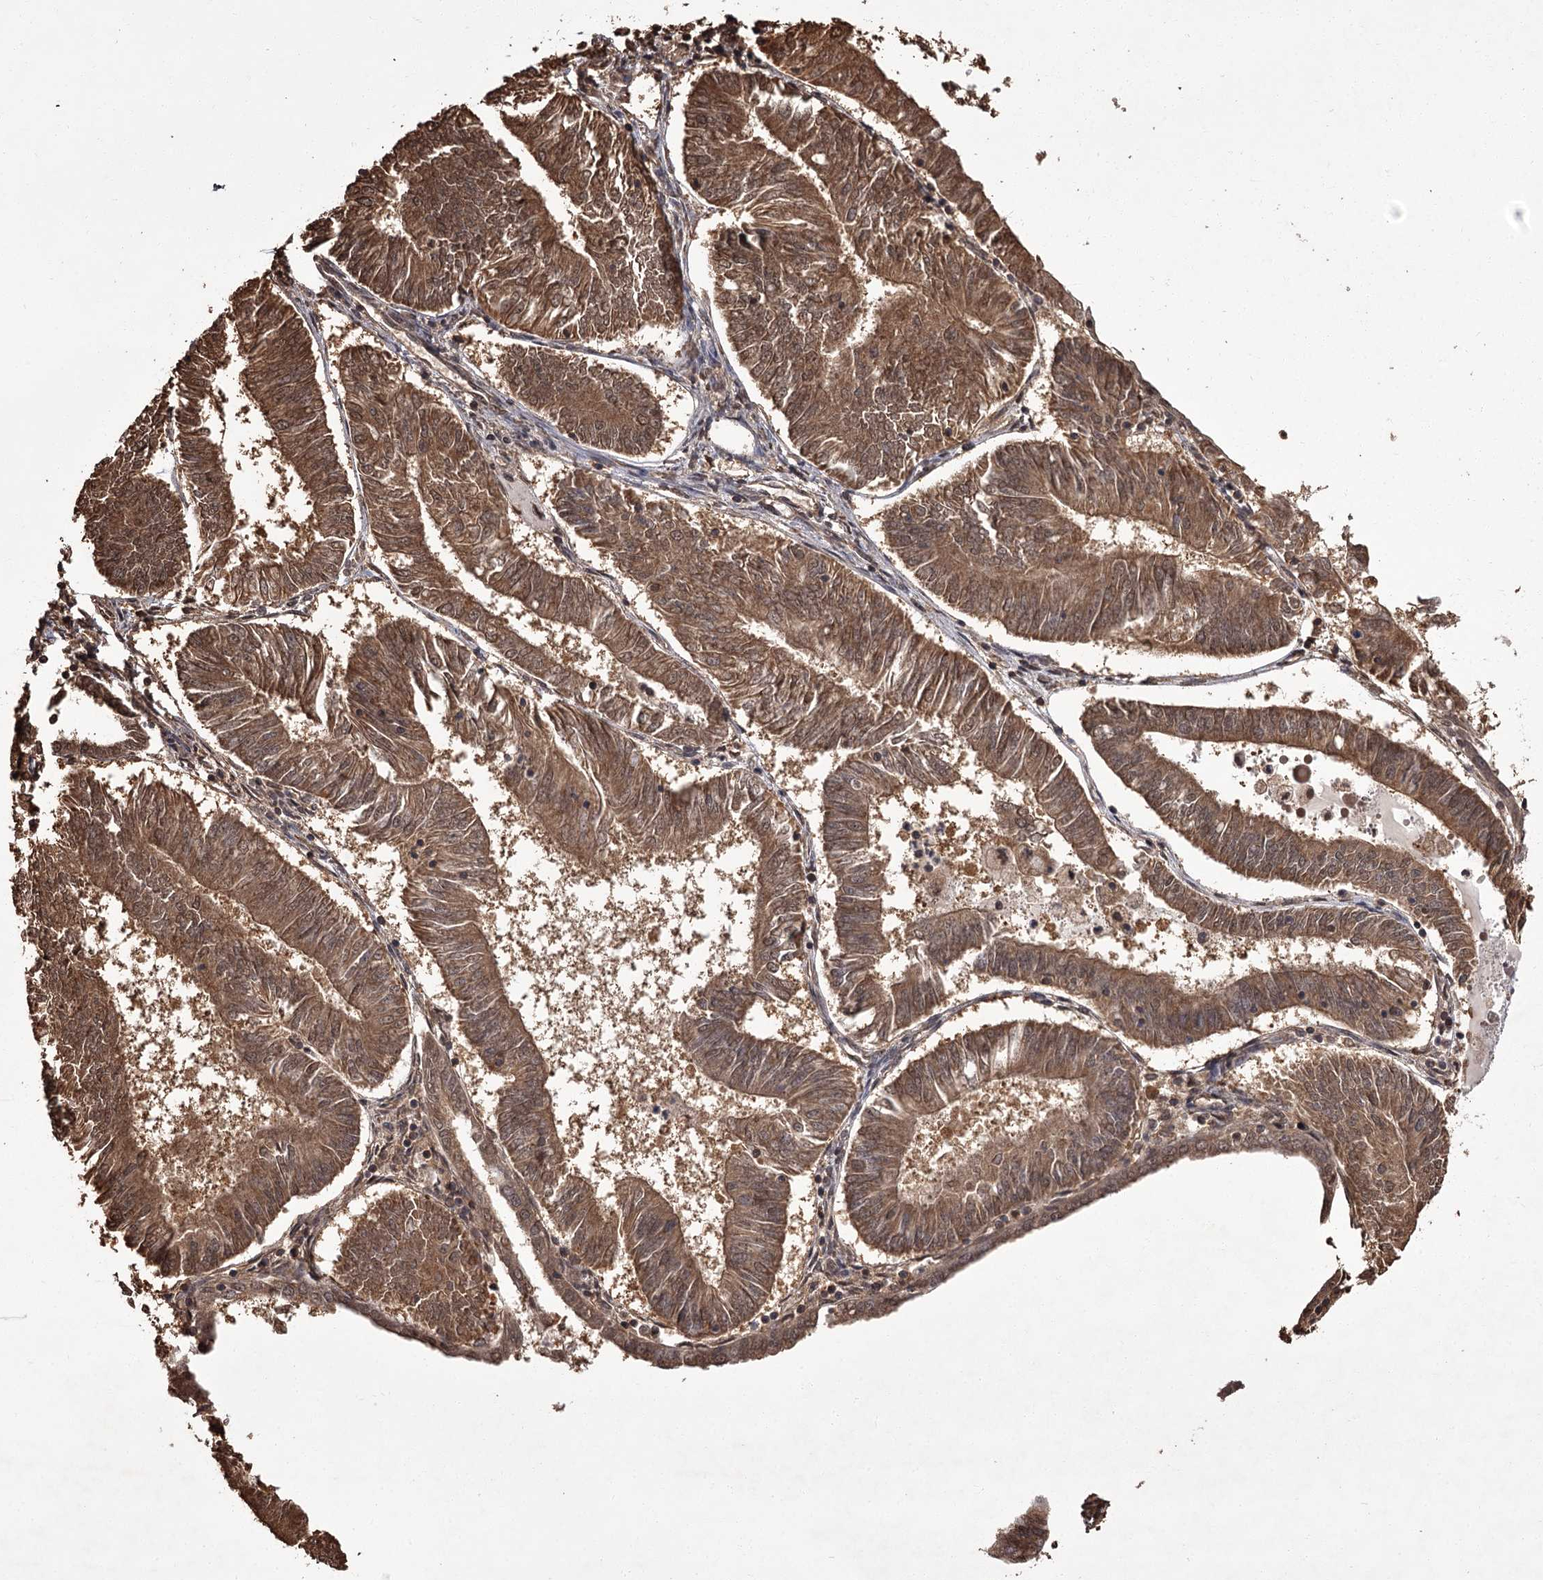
{"staining": {"intensity": "moderate", "quantity": ">75%", "location": "cytoplasmic/membranous"}, "tissue": "endometrial cancer", "cell_type": "Tumor cells", "image_type": "cancer", "snomed": [{"axis": "morphology", "description": "Adenocarcinoma, NOS"}, {"axis": "topography", "description": "Endometrium"}], "caption": "A medium amount of moderate cytoplasmic/membranous positivity is appreciated in approximately >75% of tumor cells in endometrial cancer tissue.", "gene": "NPRL2", "patient": {"sex": "female", "age": 58}}